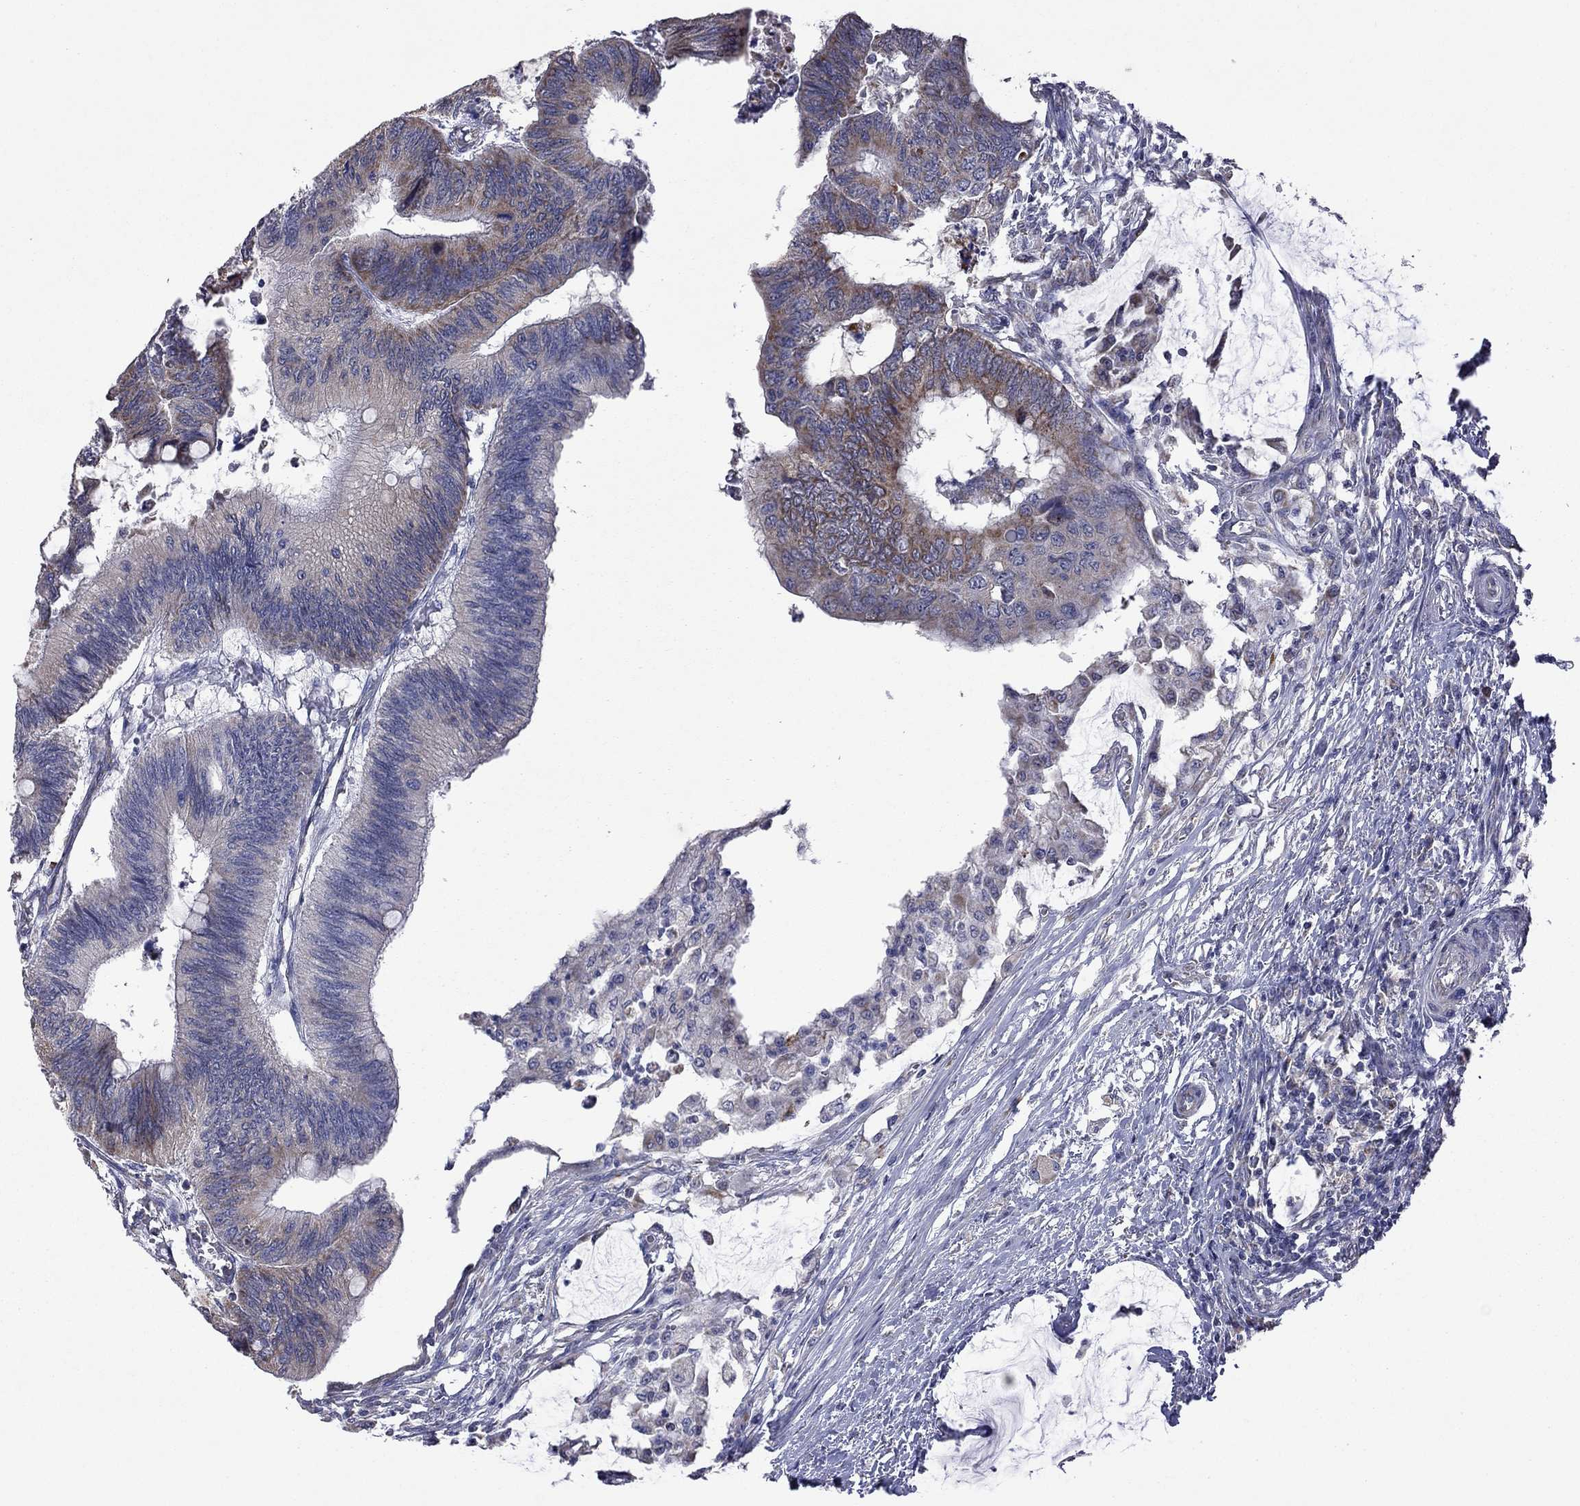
{"staining": {"intensity": "strong", "quantity": "25%-75%", "location": "cytoplasmic/membranous"}, "tissue": "colorectal cancer", "cell_type": "Tumor cells", "image_type": "cancer", "snomed": [{"axis": "morphology", "description": "Normal tissue, NOS"}, {"axis": "morphology", "description": "Adenocarcinoma, NOS"}, {"axis": "topography", "description": "Rectum"}, {"axis": "topography", "description": "Peripheral nerve tissue"}], "caption": "Tumor cells display high levels of strong cytoplasmic/membranous staining in about 25%-75% of cells in human colorectal adenocarcinoma.", "gene": "NDUFB1", "patient": {"sex": "male", "age": 92}}